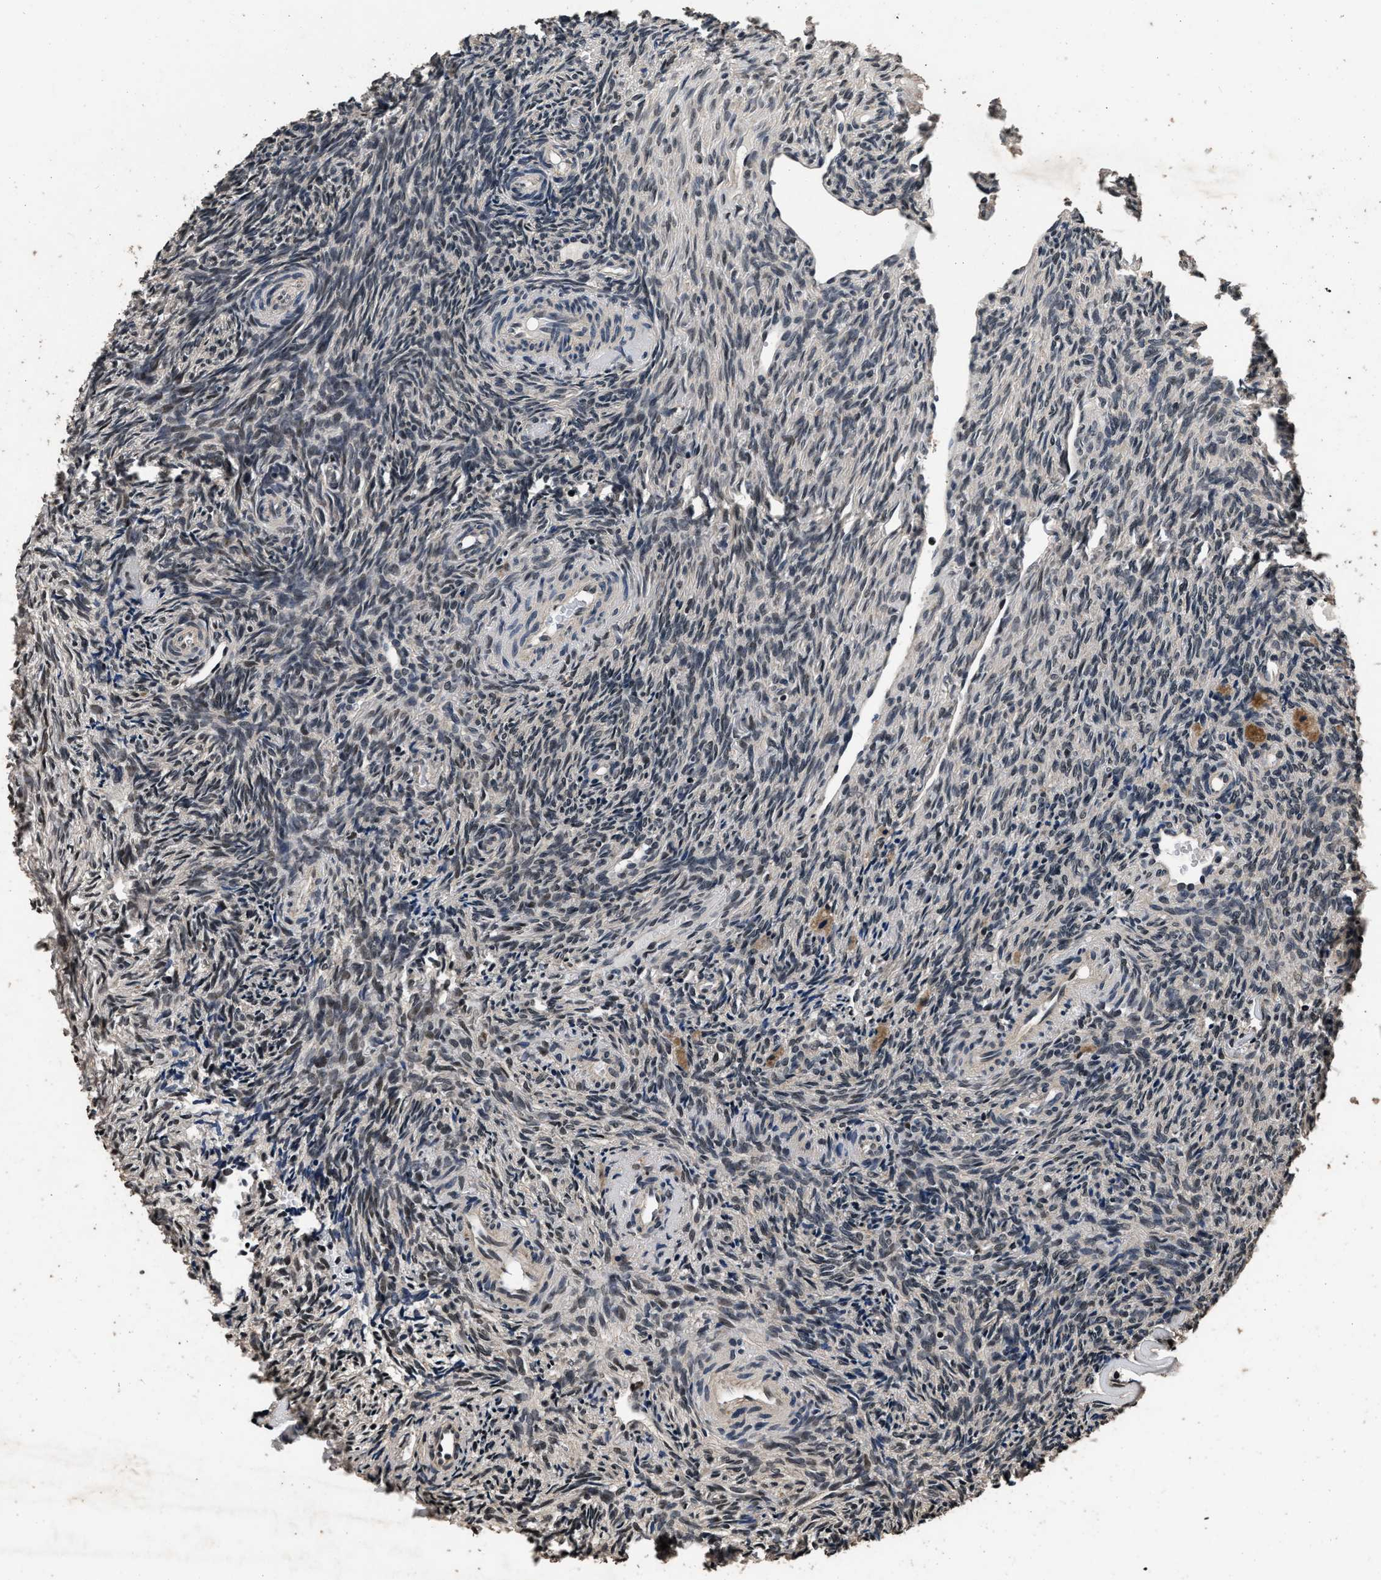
{"staining": {"intensity": "moderate", "quantity": ">75%", "location": "cytoplasmic/membranous"}, "tissue": "ovary", "cell_type": "Follicle cells", "image_type": "normal", "snomed": [{"axis": "morphology", "description": "Normal tissue, NOS"}, {"axis": "topography", "description": "Ovary"}], "caption": "The histopathology image demonstrates immunohistochemical staining of unremarkable ovary. There is moderate cytoplasmic/membranous positivity is appreciated in approximately >75% of follicle cells.", "gene": "CSTF1", "patient": {"sex": "female", "age": 41}}